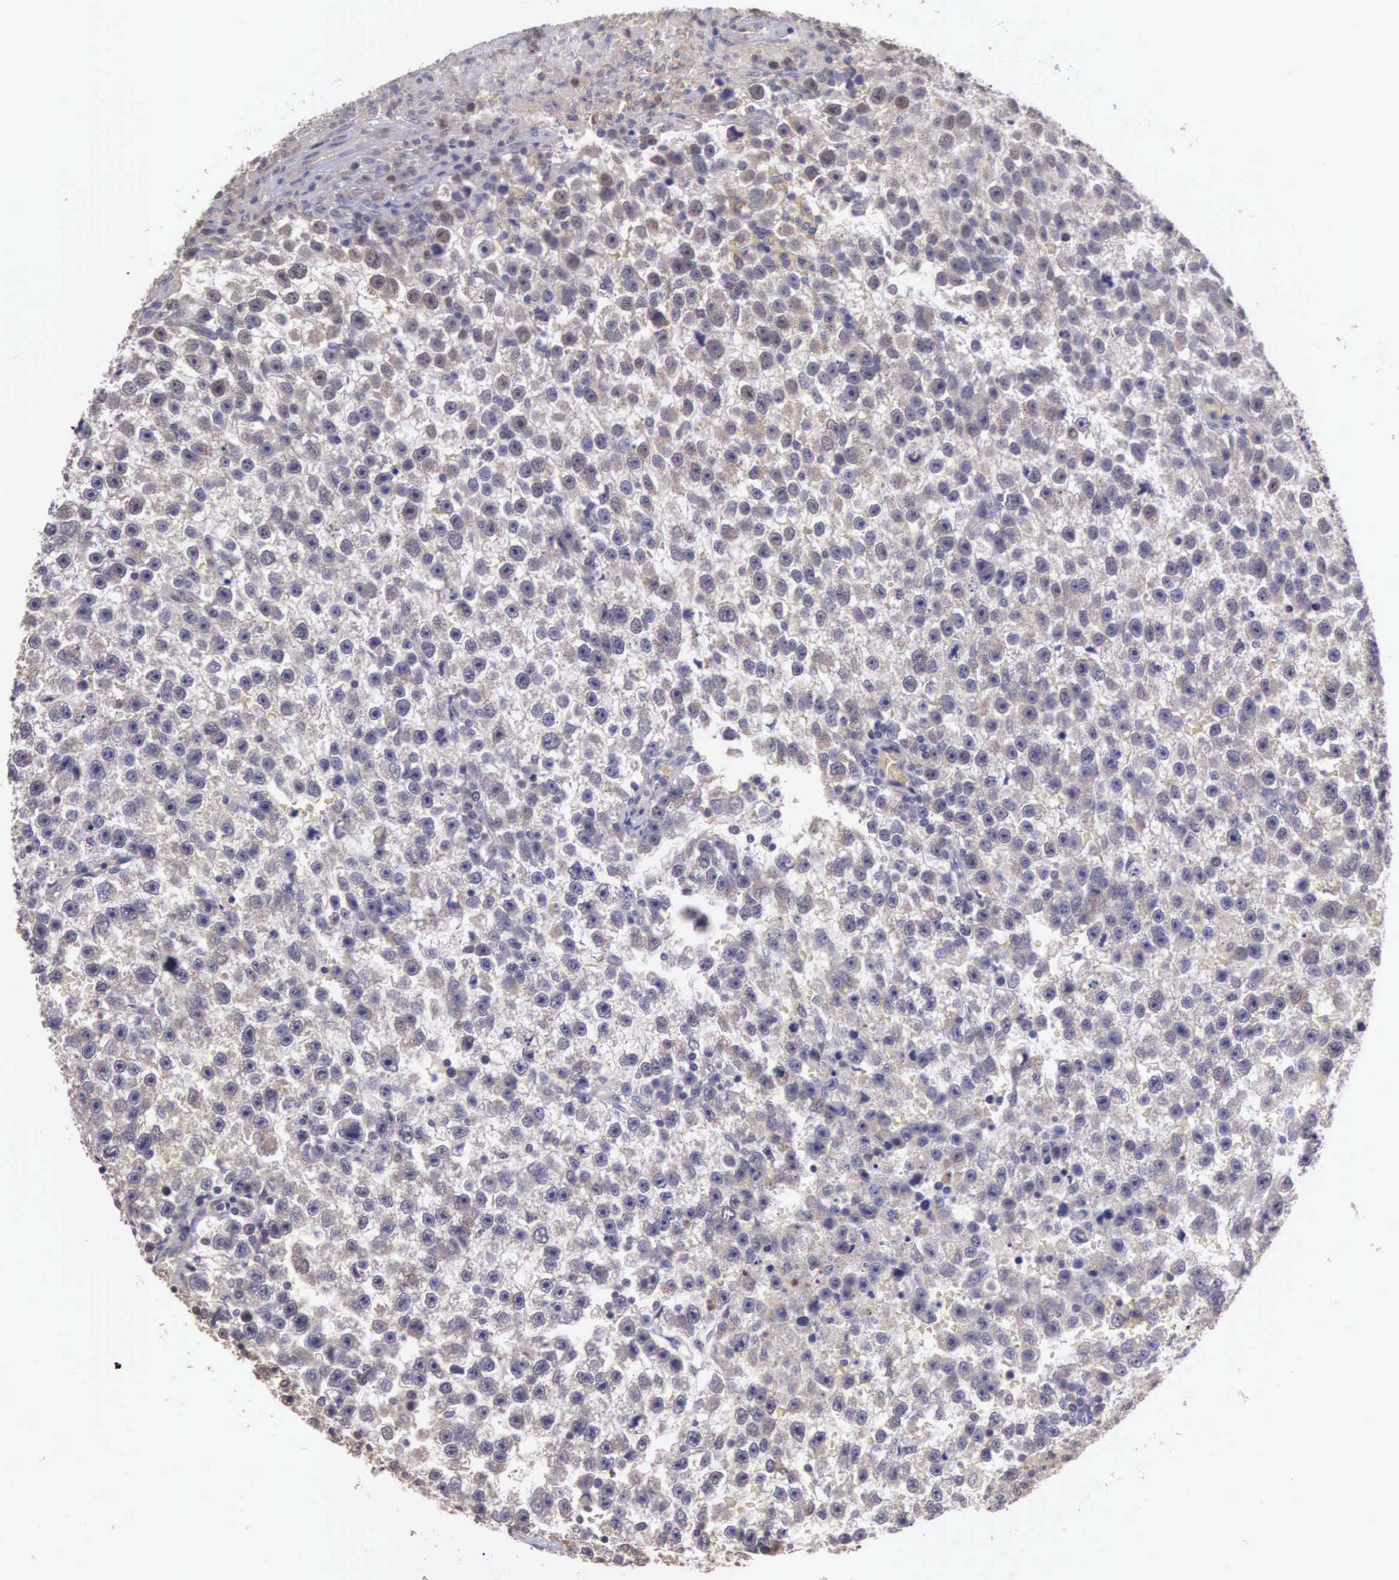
{"staining": {"intensity": "weak", "quantity": "<25%", "location": "cytoplasmic/membranous"}, "tissue": "testis cancer", "cell_type": "Tumor cells", "image_type": "cancer", "snomed": [{"axis": "morphology", "description": "Seminoma, NOS"}, {"axis": "topography", "description": "Testis"}], "caption": "A high-resolution histopathology image shows immunohistochemistry (IHC) staining of seminoma (testis), which exhibits no significant positivity in tumor cells.", "gene": "CDC45", "patient": {"sex": "male", "age": 33}}